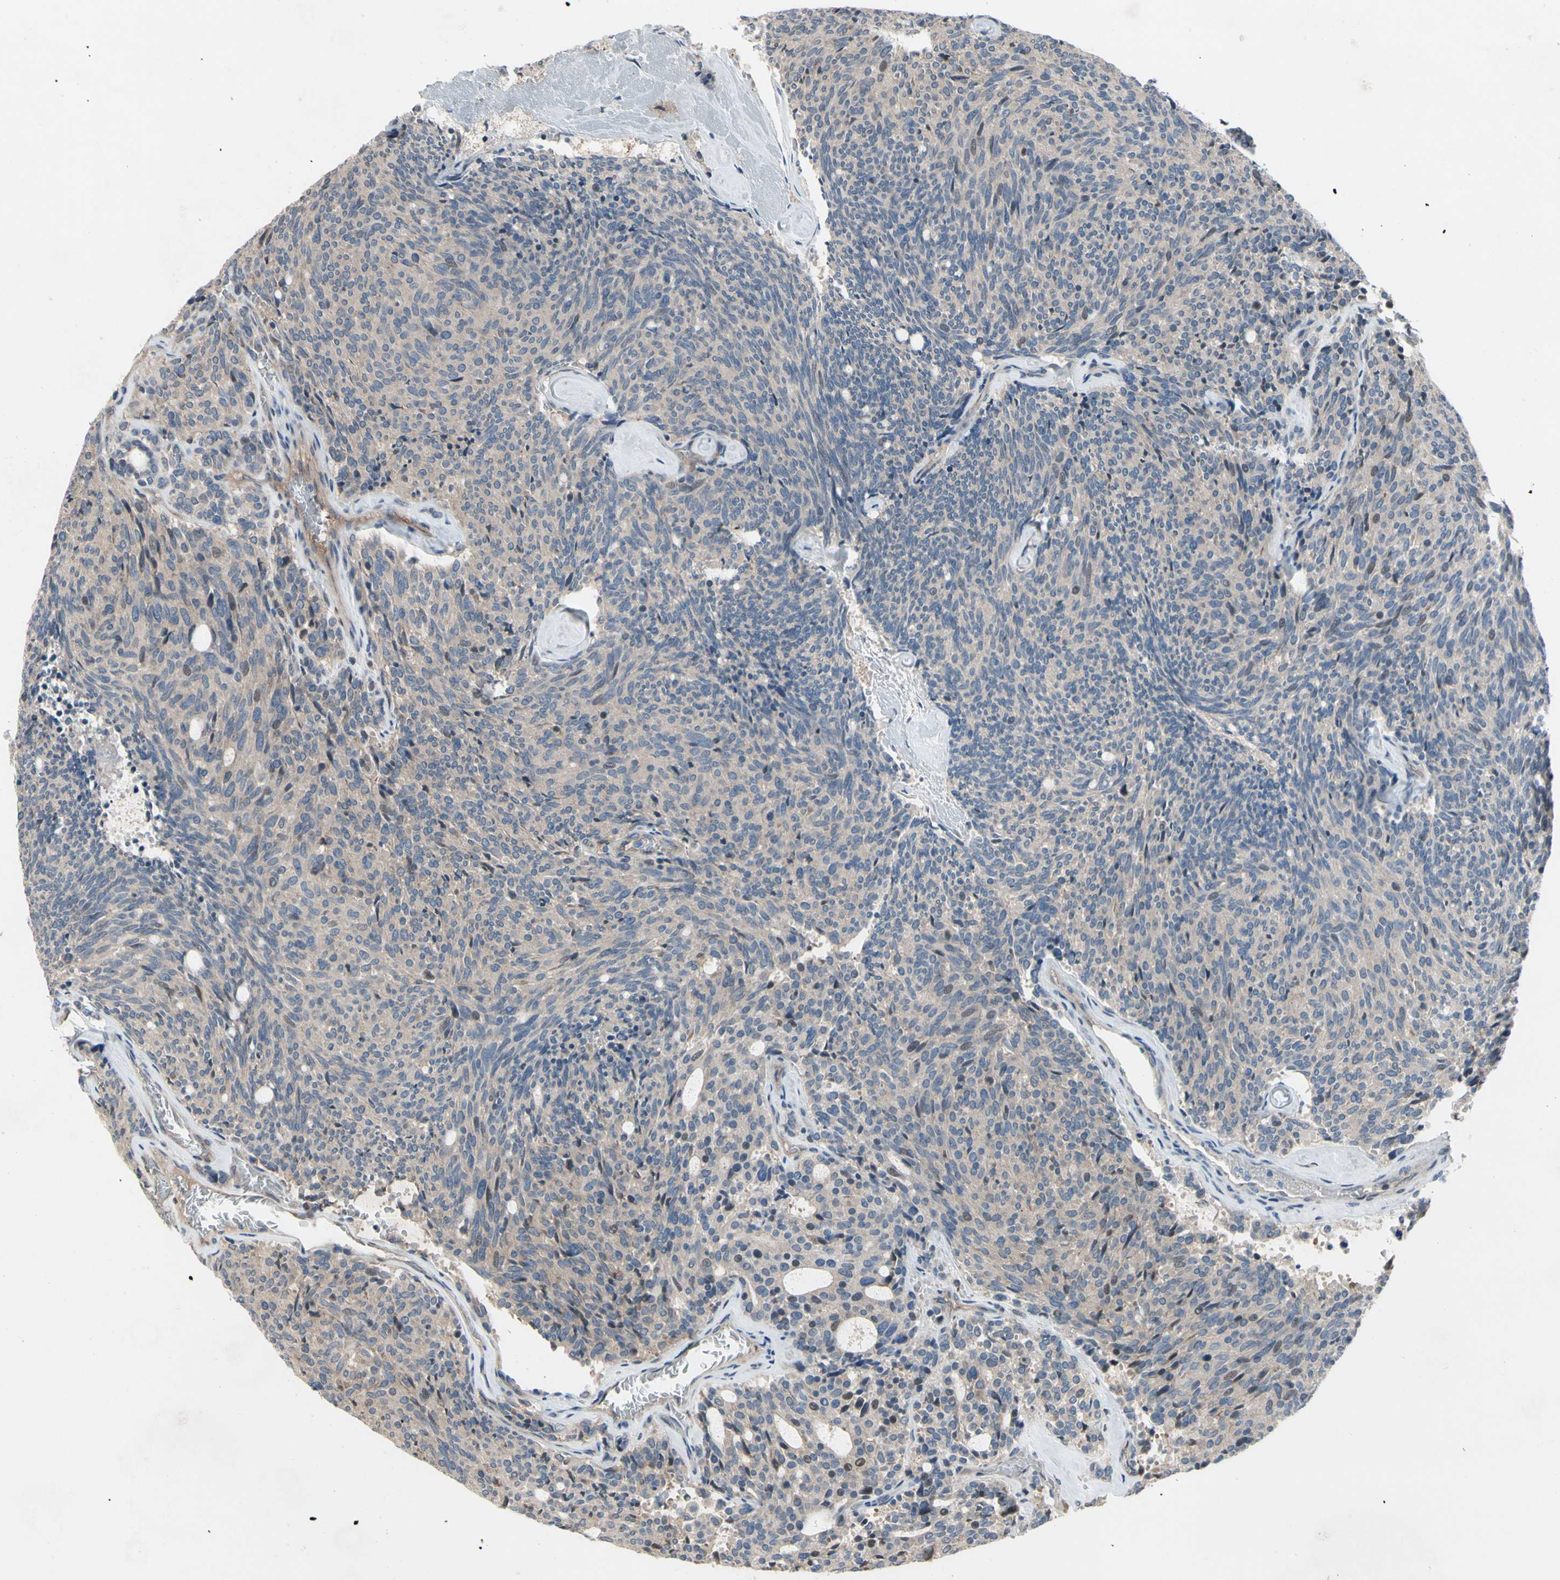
{"staining": {"intensity": "weak", "quantity": "25%-75%", "location": "cytoplasmic/membranous"}, "tissue": "carcinoid", "cell_type": "Tumor cells", "image_type": "cancer", "snomed": [{"axis": "morphology", "description": "Carcinoid, malignant, NOS"}, {"axis": "topography", "description": "Pancreas"}], "caption": "The immunohistochemical stain highlights weak cytoplasmic/membranous positivity in tumor cells of carcinoid tissue. (IHC, brightfield microscopy, high magnification).", "gene": "ICAM5", "patient": {"sex": "female", "age": 54}}